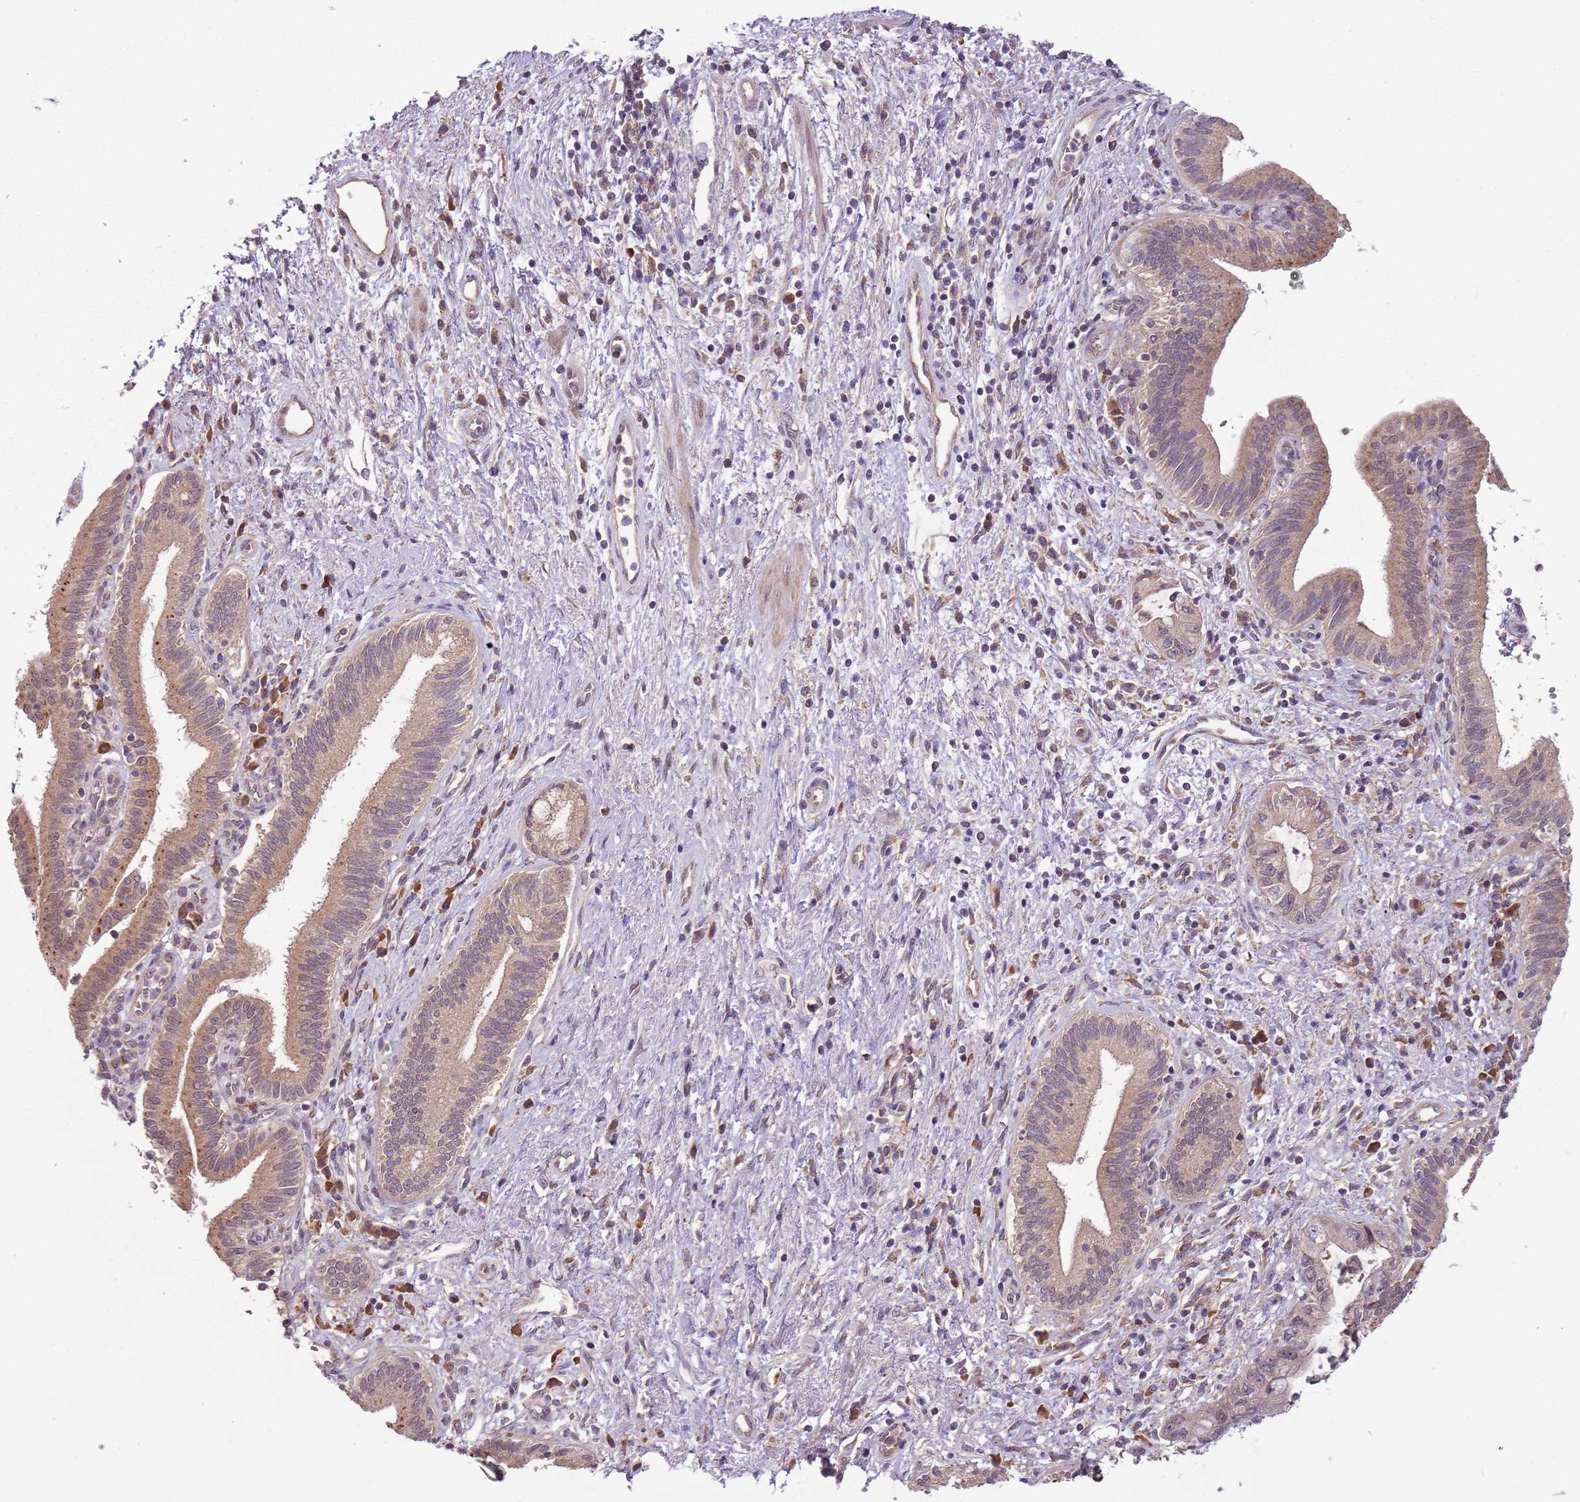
{"staining": {"intensity": "moderate", "quantity": ">75%", "location": "cytoplasmic/membranous"}, "tissue": "pancreatic cancer", "cell_type": "Tumor cells", "image_type": "cancer", "snomed": [{"axis": "morphology", "description": "Adenocarcinoma, NOS"}, {"axis": "topography", "description": "Pancreas"}], "caption": "Immunohistochemistry histopathology image of human pancreatic cancer (adenocarcinoma) stained for a protein (brown), which shows medium levels of moderate cytoplasmic/membranous positivity in about >75% of tumor cells.", "gene": "FECH", "patient": {"sex": "female", "age": 73}}